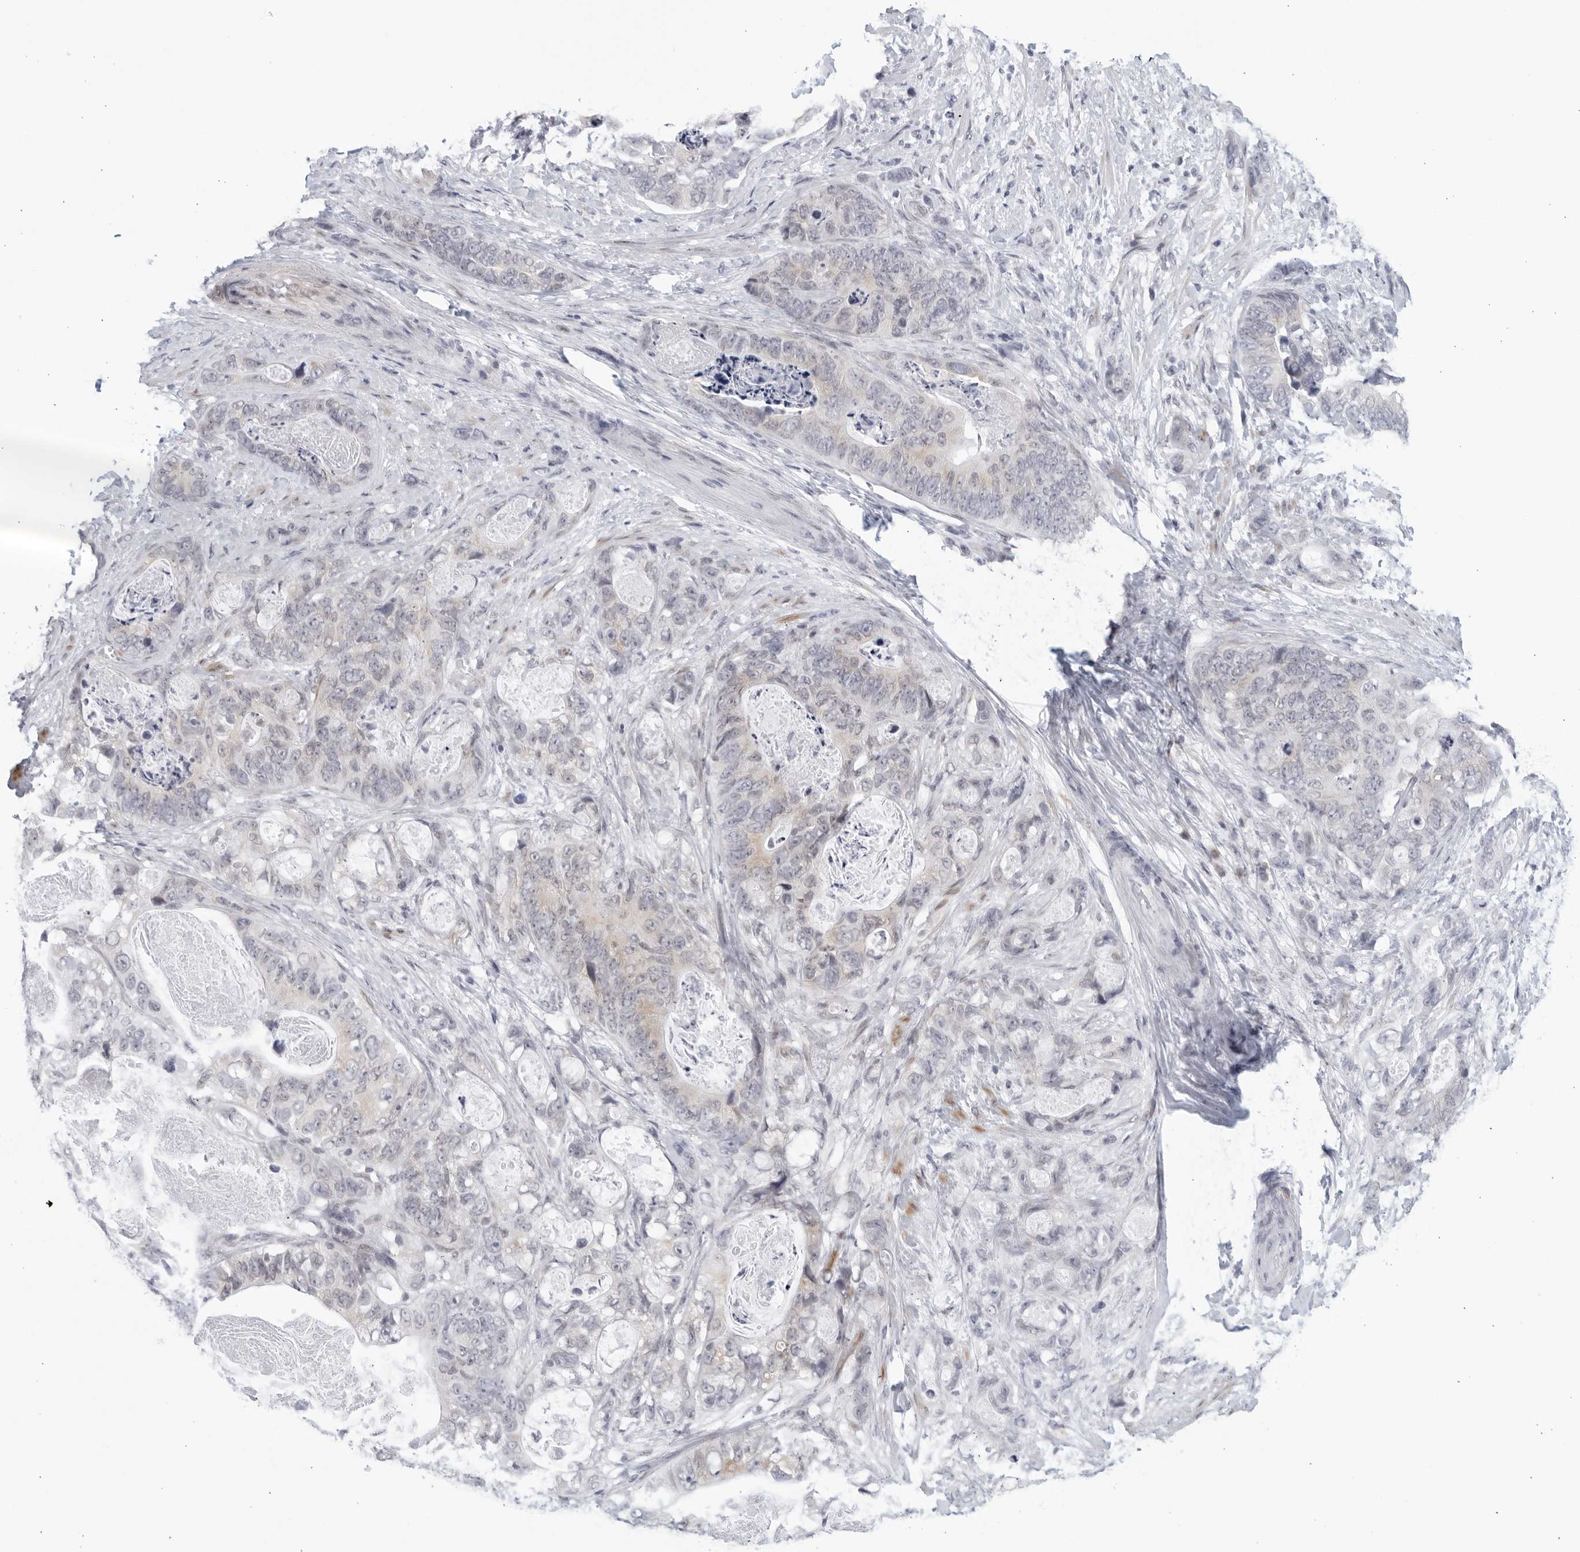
{"staining": {"intensity": "negative", "quantity": "none", "location": "none"}, "tissue": "stomach cancer", "cell_type": "Tumor cells", "image_type": "cancer", "snomed": [{"axis": "morphology", "description": "Normal tissue, NOS"}, {"axis": "morphology", "description": "Adenocarcinoma, NOS"}, {"axis": "topography", "description": "Stomach"}], "caption": "Immunohistochemistry (IHC) of stomach cancer demonstrates no positivity in tumor cells.", "gene": "WDTC1", "patient": {"sex": "female", "age": 89}}